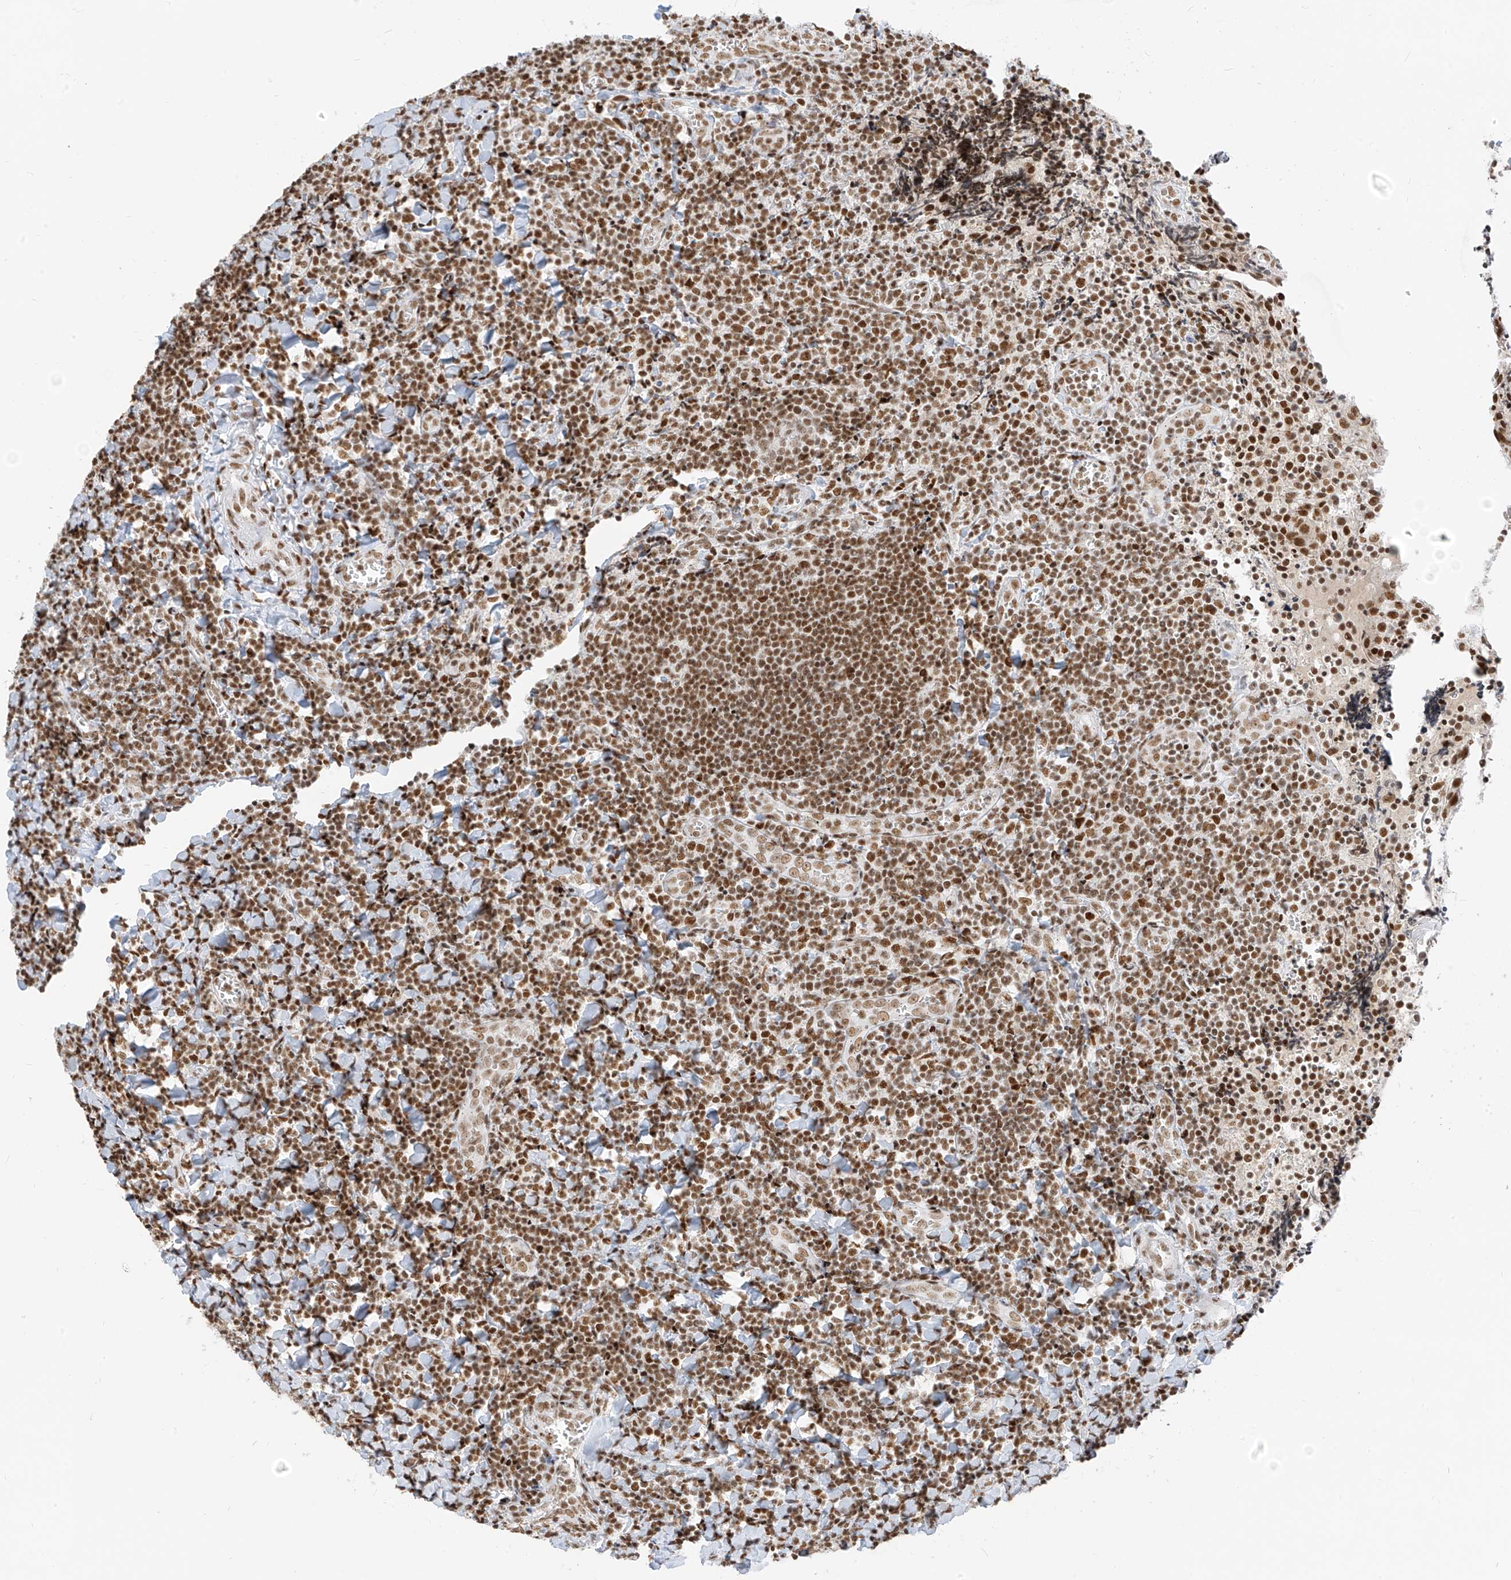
{"staining": {"intensity": "moderate", "quantity": "<25%", "location": "nuclear"}, "tissue": "tonsil", "cell_type": "Germinal center cells", "image_type": "normal", "snomed": [{"axis": "morphology", "description": "Normal tissue, NOS"}, {"axis": "topography", "description": "Tonsil"}], "caption": "A high-resolution histopathology image shows immunohistochemistry (IHC) staining of normal tonsil, which displays moderate nuclear positivity in about <25% of germinal center cells. (DAB IHC, brown staining for protein, blue staining for nuclei).", "gene": "SMARCA2", "patient": {"sex": "male", "age": 27}}